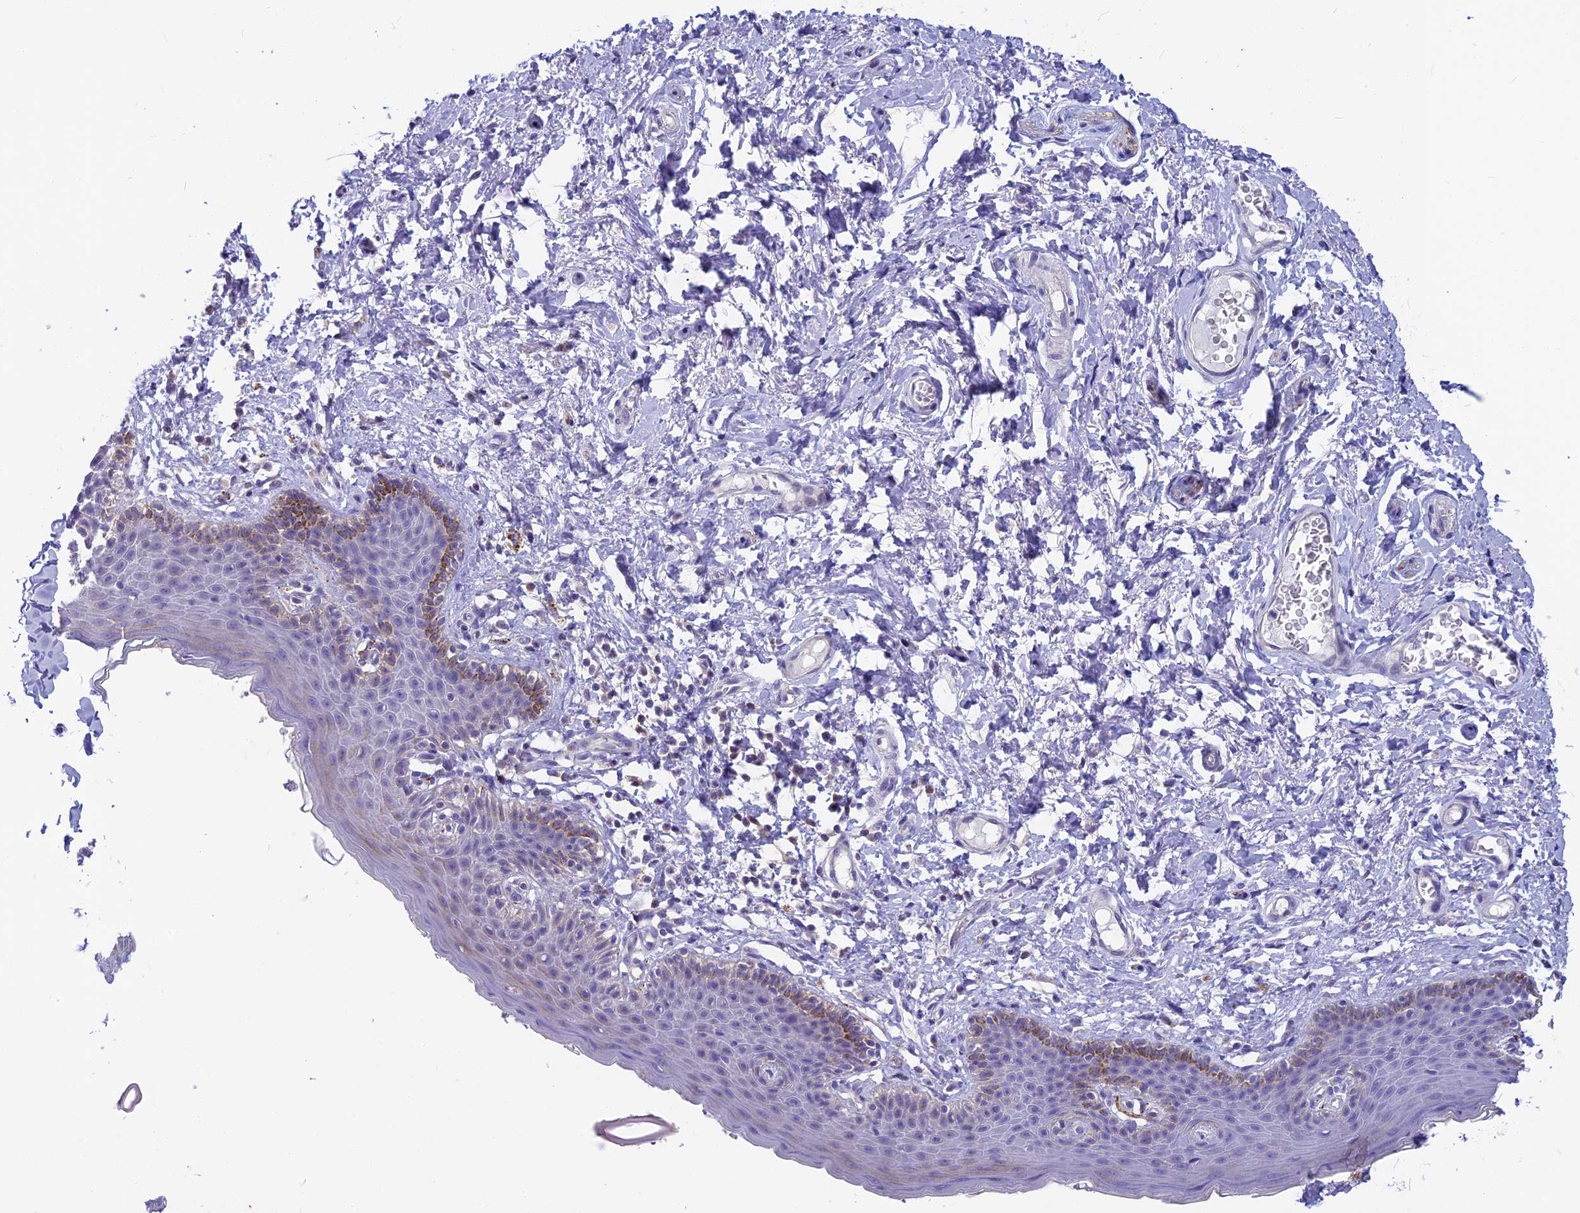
{"staining": {"intensity": "moderate", "quantity": "<25%", "location": "cytoplasmic/membranous"}, "tissue": "skin", "cell_type": "Epidermal cells", "image_type": "normal", "snomed": [{"axis": "morphology", "description": "Normal tissue, NOS"}, {"axis": "topography", "description": "Vulva"}], "caption": "The immunohistochemical stain labels moderate cytoplasmic/membranous positivity in epidermal cells of unremarkable skin.", "gene": "SNAP91", "patient": {"sex": "female", "age": 66}}